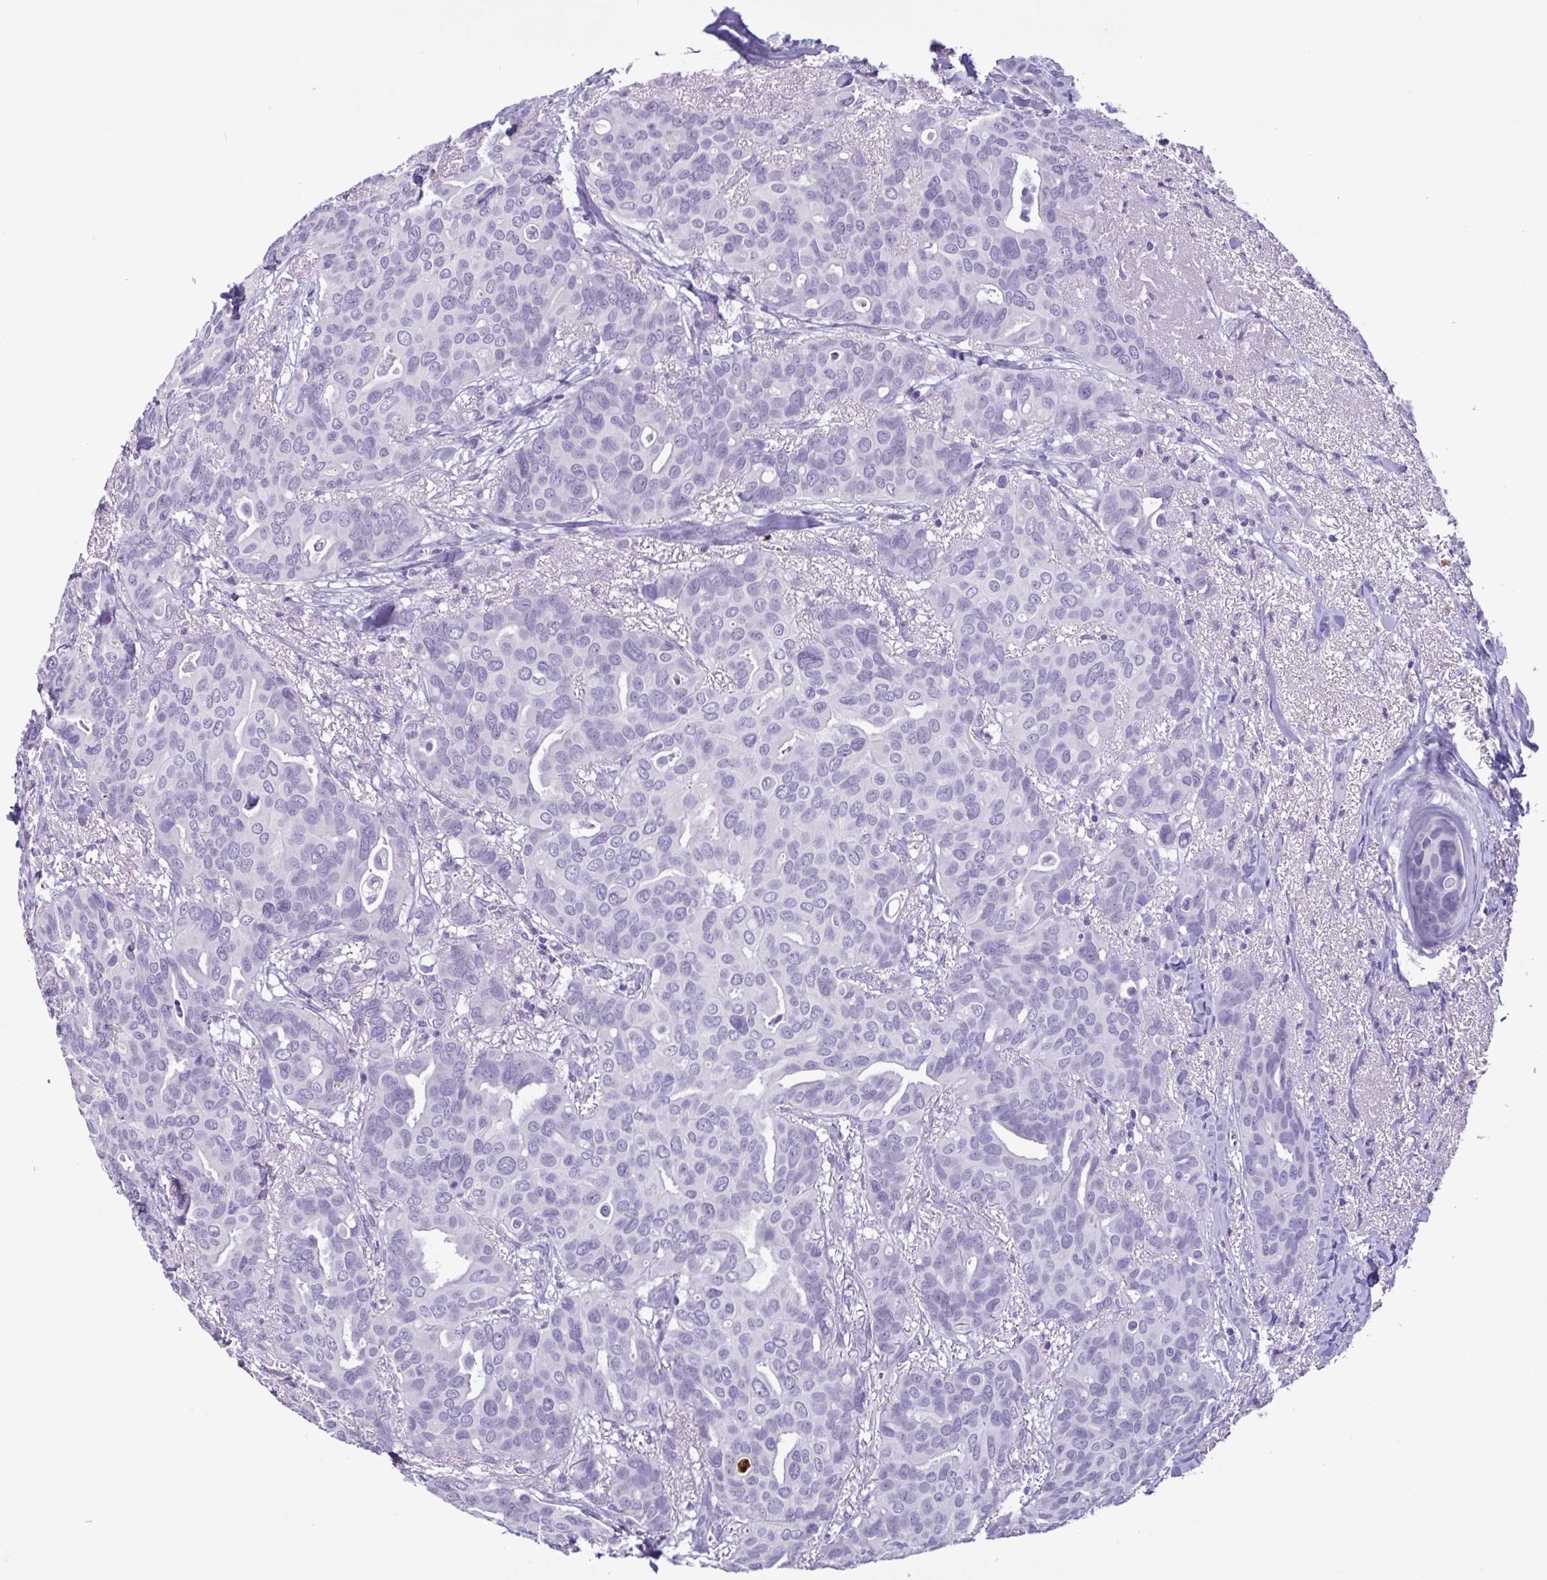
{"staining": {"intensity": "negative", "quantity": "none", "location": "none"}, "tissue": "breast cancer", "cell_type": "Tumor cells", "image_type": "cancer", "snomed": [{"axis": "morphology", "description": "Duct carcinoma"}, {"axis": "topography", "description": "Breast"}], "caption": "Immunohistochemical staining of human intraductal carcinoma (breast) demonstrates no significant expression in tumor cells.", "gene": "LTF", "patient": {"sex": "female", "age": 54}}